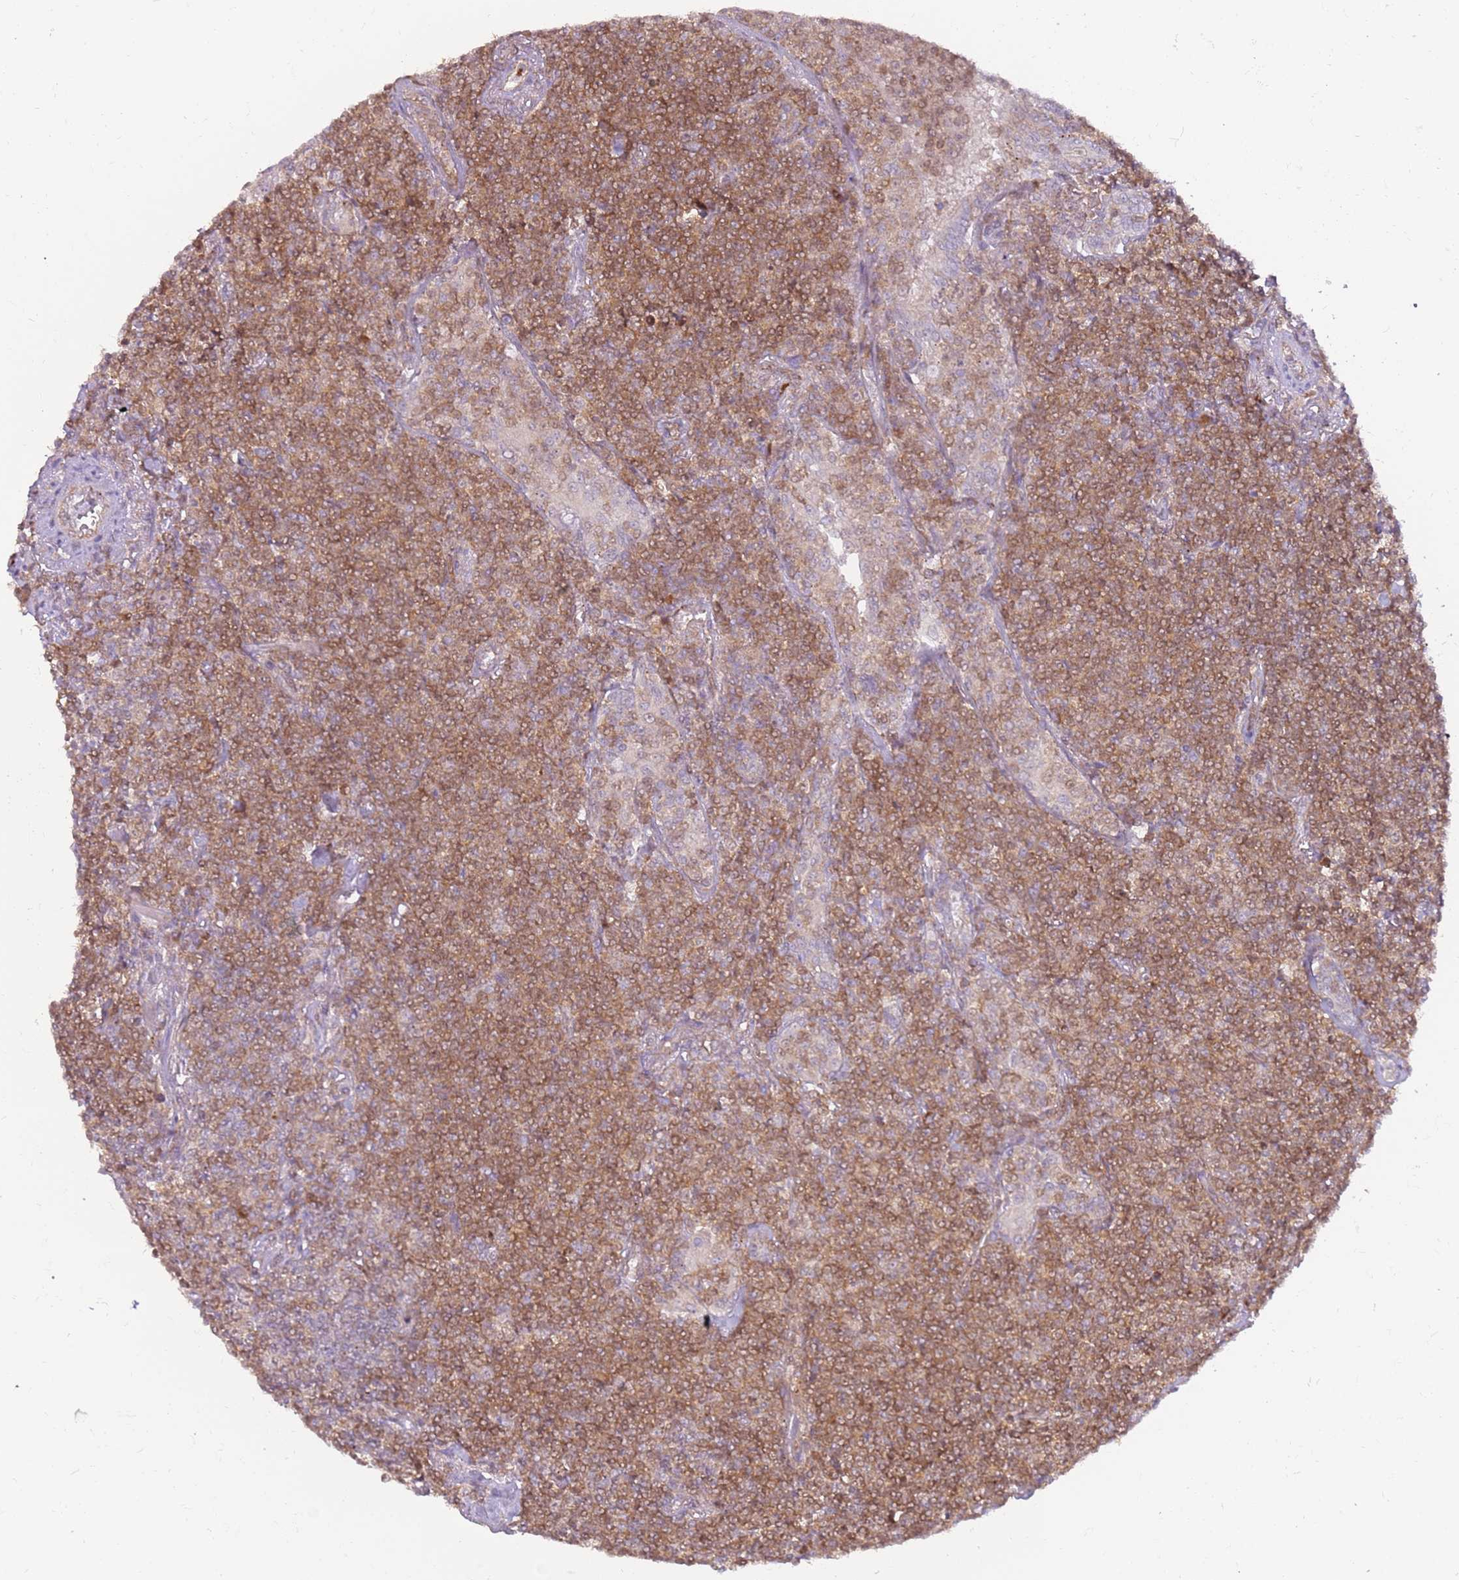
{"staining": {"intensity": "moderate", "quantity": ">75%", "location": "cytoplasmic/membranous,nuclear"}, "tissue": "lymphoma", "cell_type": "Tumor cells", "image_type": "cancer", "snomed": [{"axis": "morphology", "description": "Malignant lymphoma, non-Hodgkin's type, Low grade"}, {"axis": "topography", "description": "Lung"}], "caption": "Protein analysis of lymphoma tissue exhibits moderate cytoplasmic/membranous and nuclear positivity in approximately >75% of tumor cells.", "gene": "GRAP", "patient": {"sex": "female", "age": 71}}